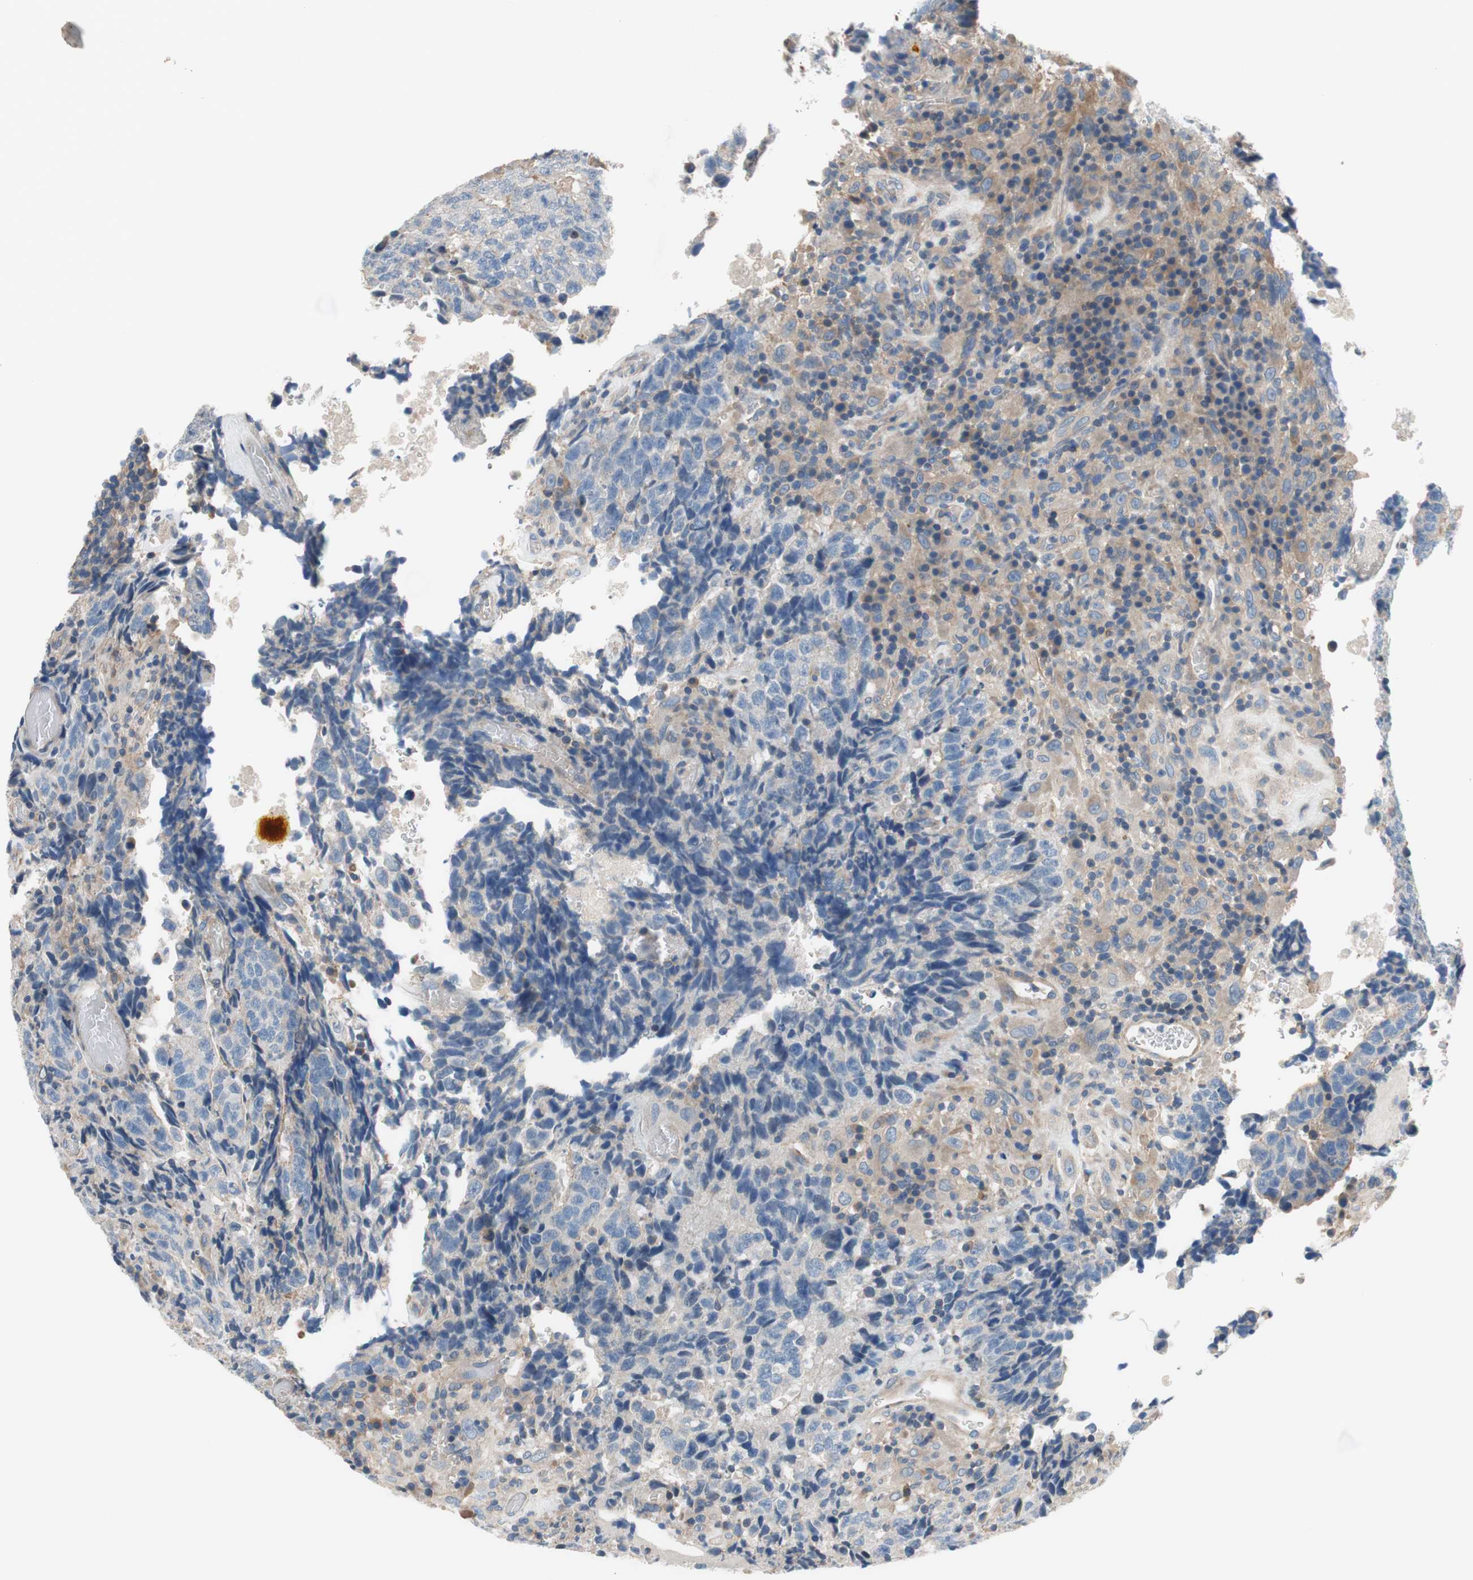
{"staining": {"intensity": "negative", "quantity": "none", "location": "none"}, "tissue": "testis cancer", "cell_type": "Tumor cells", "image_type": "cancer", "snomed": [{"axis": "morphology", "description": "Necrosis, NOS"}, {"axis": "morphology", "description": "Carcinoma, Embryonal, NOS"}, {"axis": "topography", "description": "Testis"}], "caption": "Immunohistochemistry micrograph of neoplastic tissue: testis cancer stained with DAB shows no significant protein staining in tumor cells. Brightfield microscopy of immunohistochemistry stained with DAB (brown) and hematoxylin (blue), captured at high magnification.", "gene": "CALML3", "patient": {"sex": "male", "age": 19}}